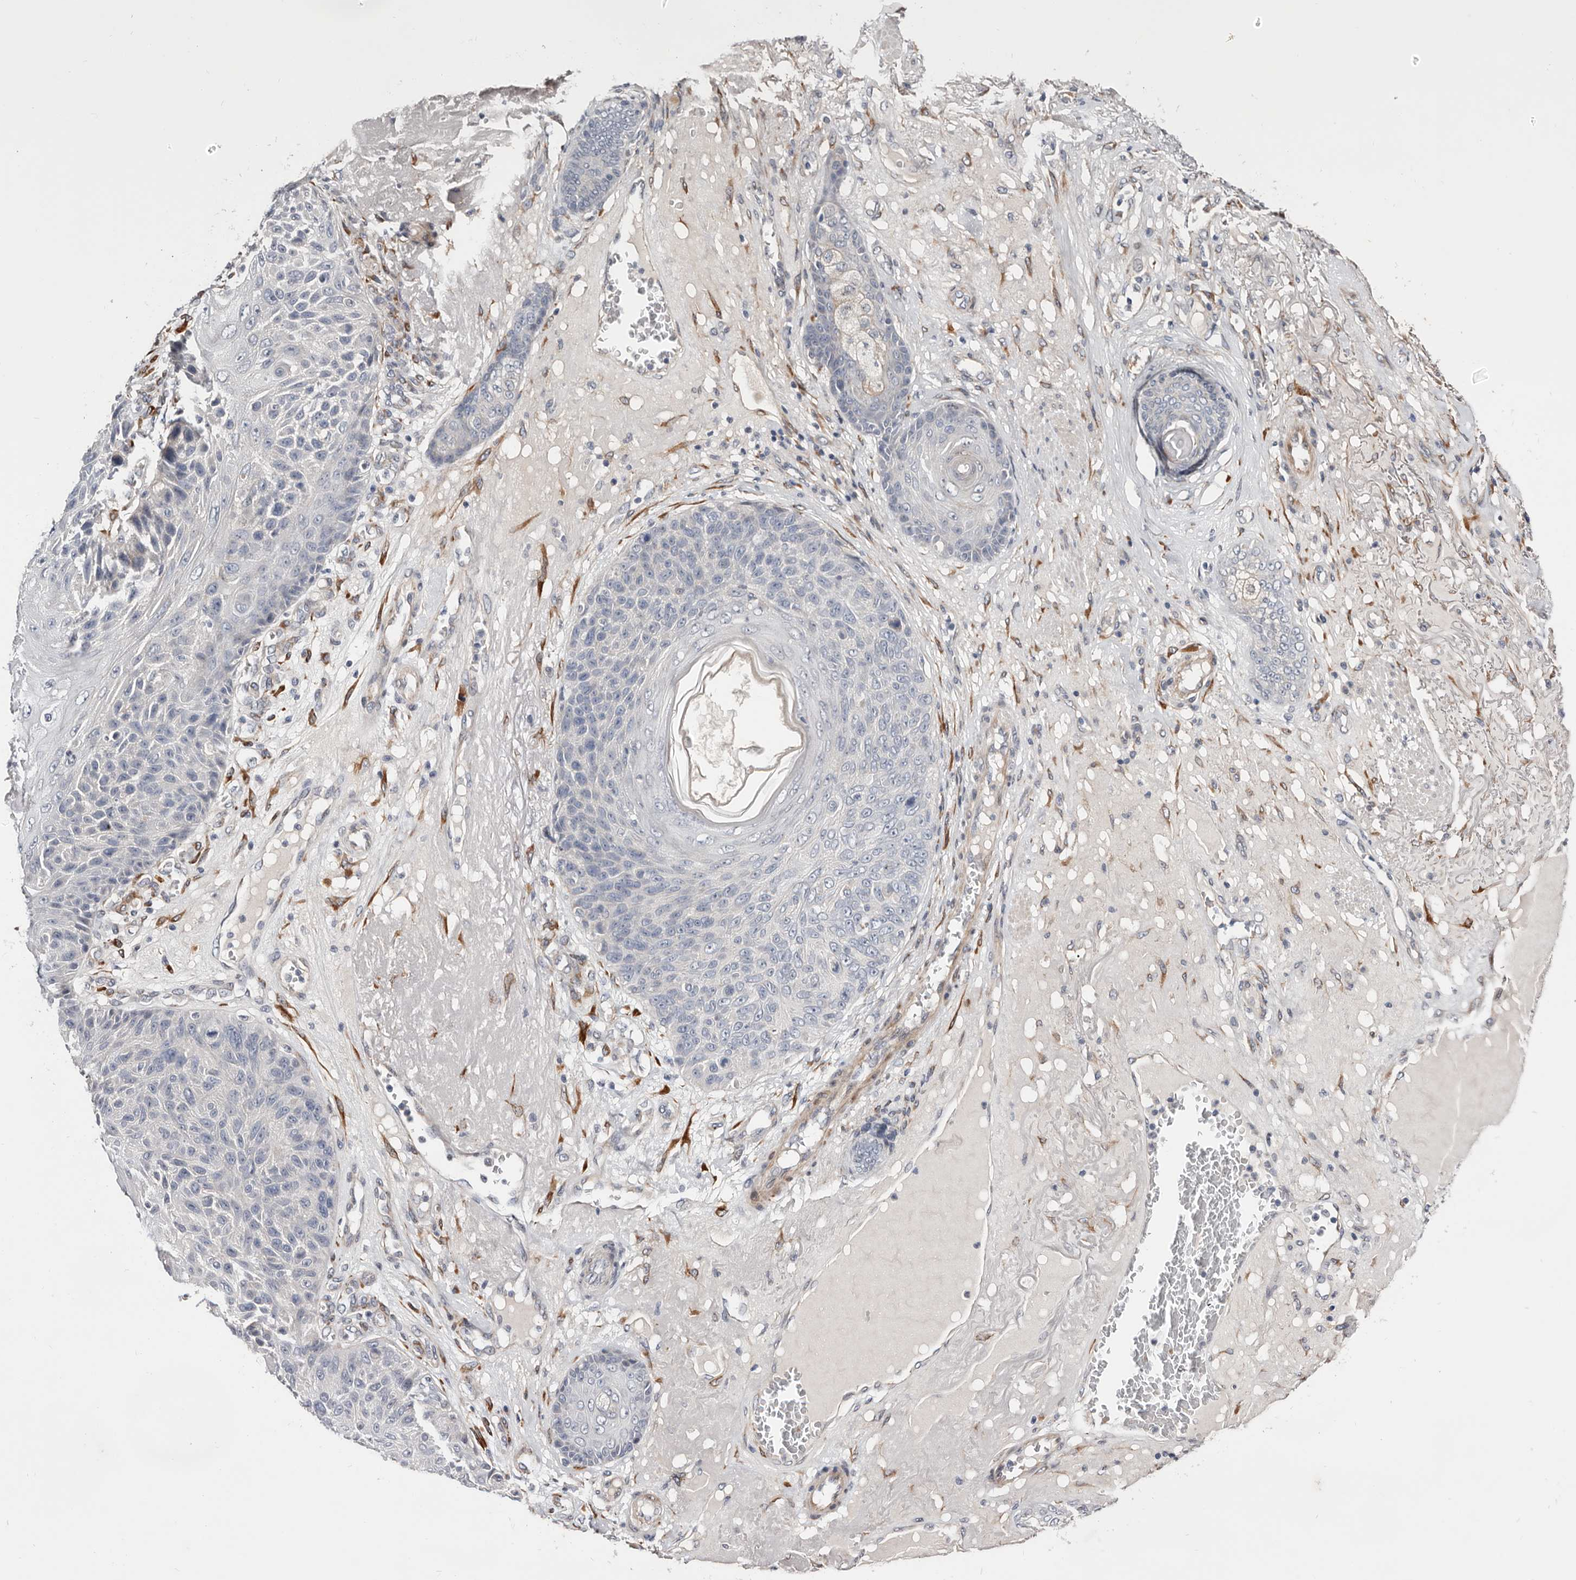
{"staining": {"intensity": "negative", "quantity": "none", "location": "none"}, "tissue": "skin cancer", "cell_type": "Tumor cells", "image_type": "cancer", "snomed": [{"axis": "morphology", "description": "Squamous cell carcinoma, NOS"}, {"axis": "topography", "description": "Skin"}], "caption": "Tumor cells show no significant protein expression in skin cancer (squamous cell carcinoma). The staining was performed using DAB to visualize the protein expression in brown, while the nuclei were stained in blue with hematoxylin (Magnification: 20x).", "gene": "USH1C", "patient": {"sex": "female", "age": 88}}